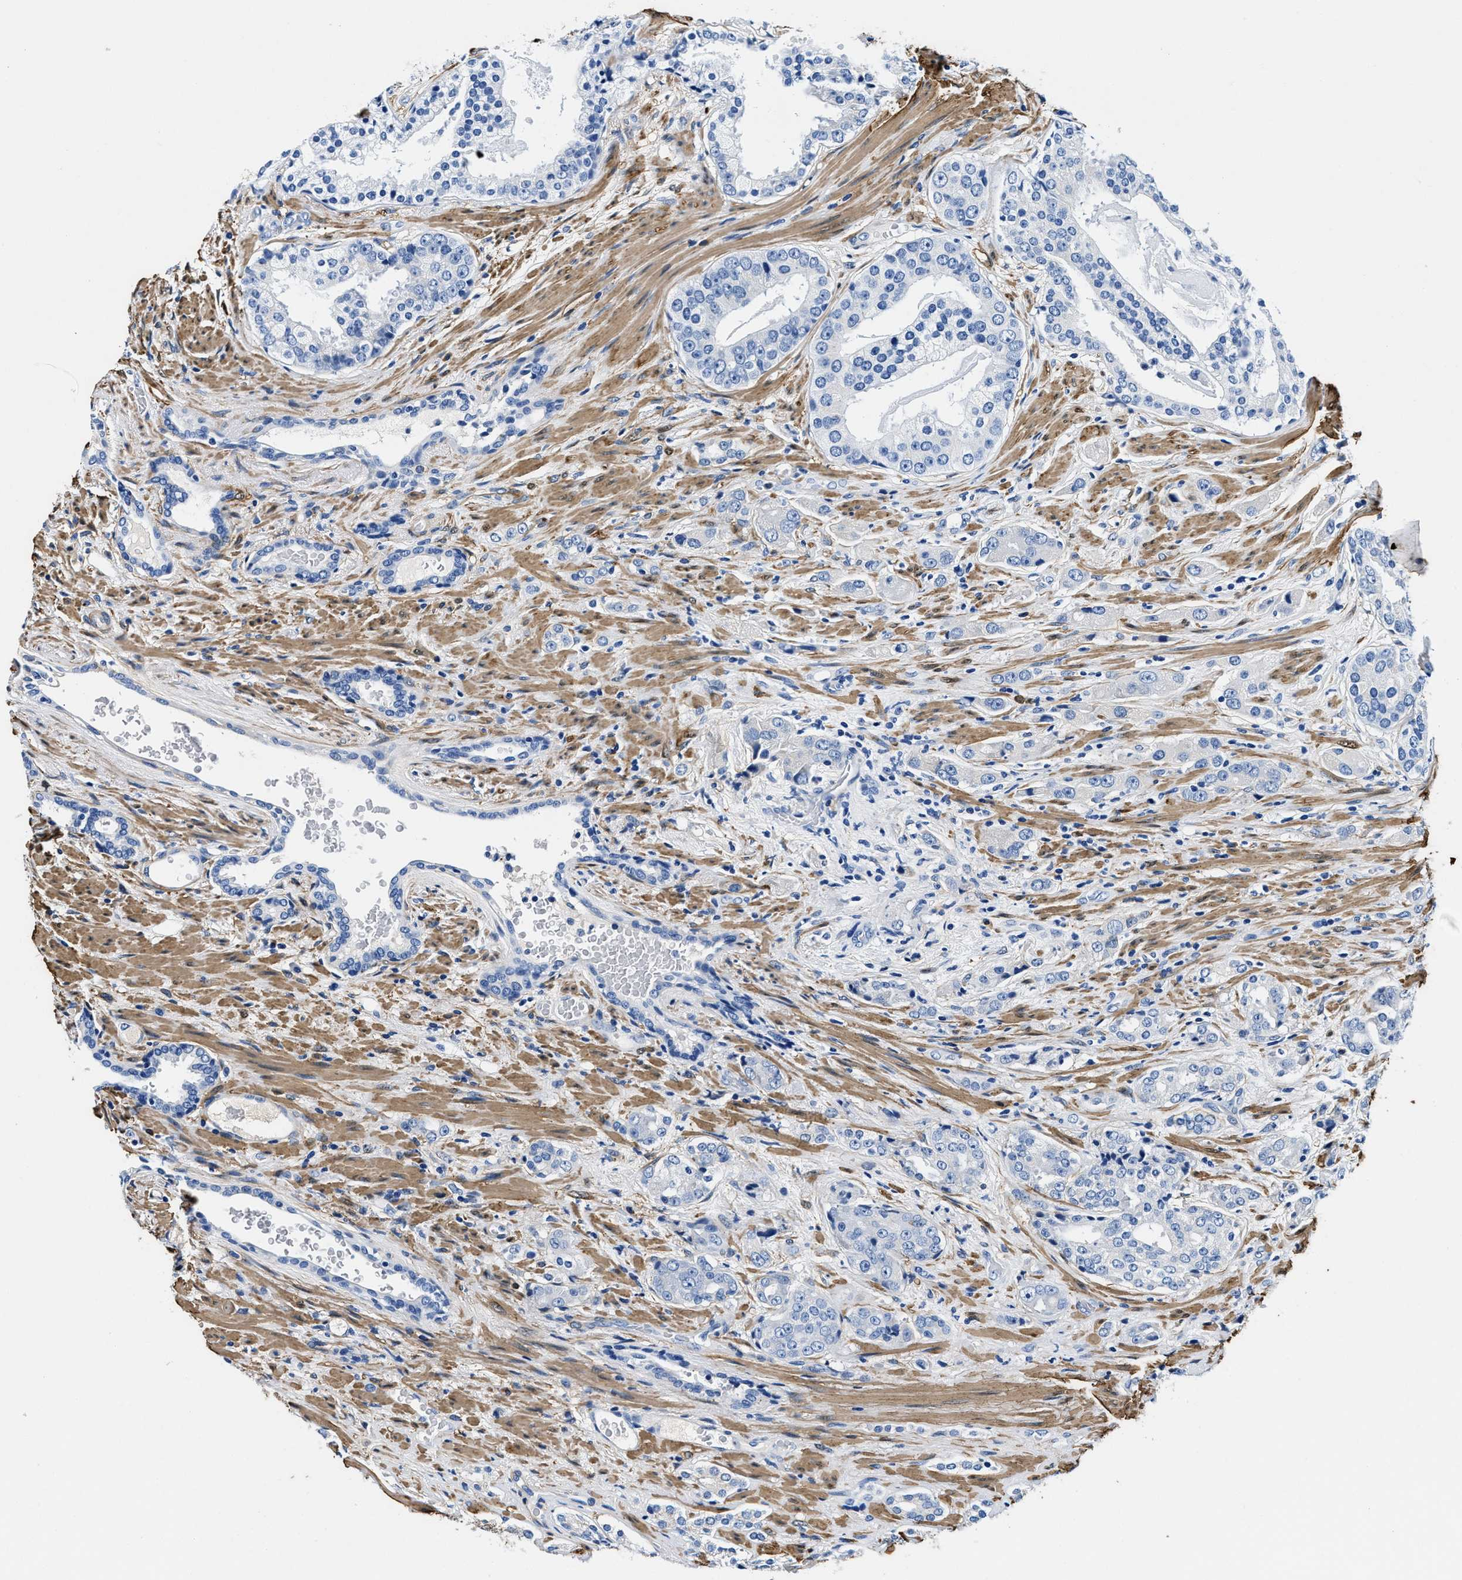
{"staining": {"intensity": "negative", "quantity": "none", "location": "none"}, "tissue": "prostate cancer", "cell_type": "Tumor cells", "image_type": "cancer", "snomed": [{"axis": "morphology", "description": "Adenocarcinoma, High grade"}, {"axis": "topography", "description": "Prostate"}], "caption": "The immunohistochemistry (IHC) image has no significant expression in tumor cells of prostate cancer (high-grade adenocarcinoma) tissue. (DAB immunohistochemistry with hematoxylin counter stain).", "gene": "TEX261", "patient": {"sex": "male", "age": 71}}